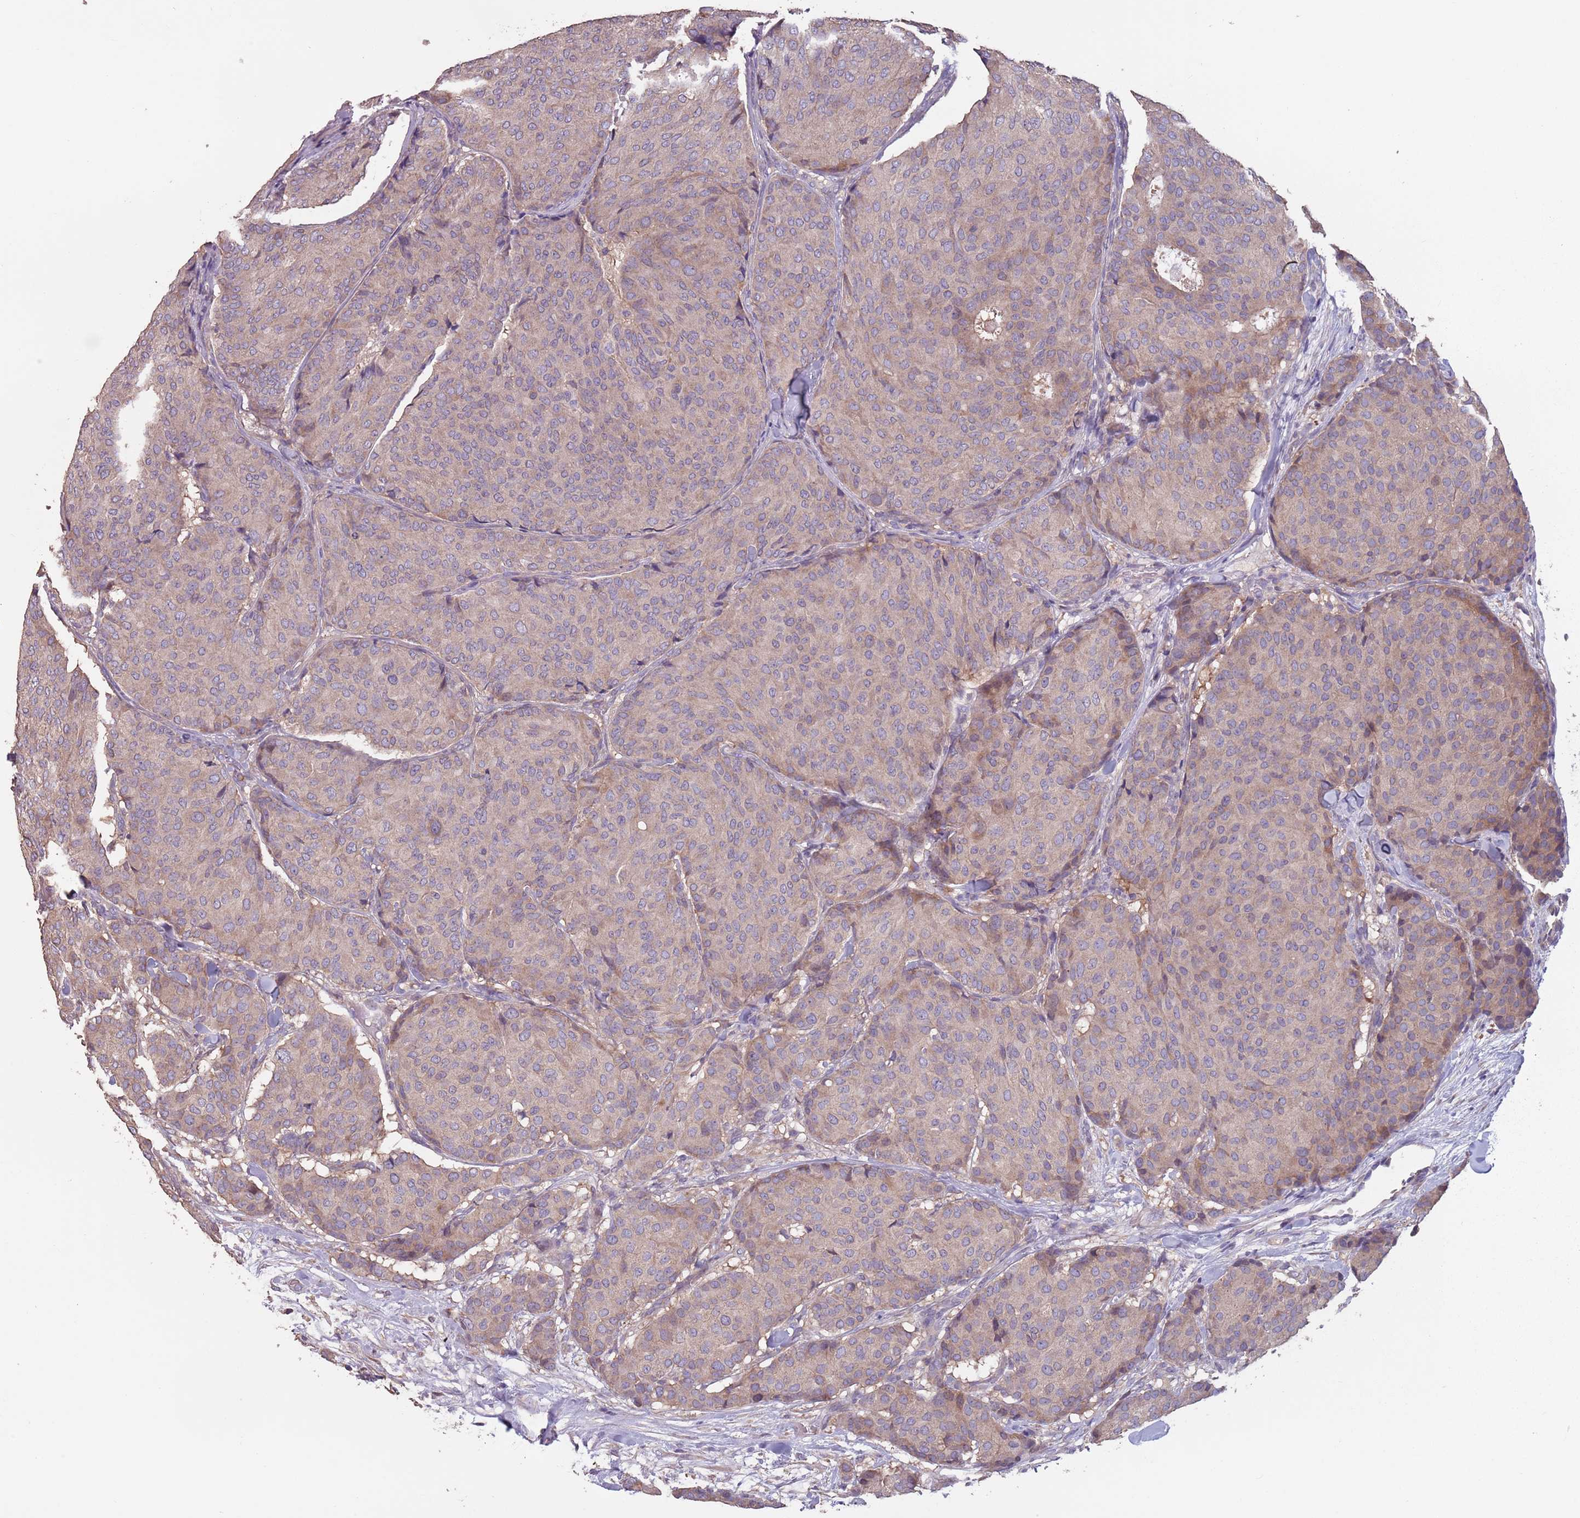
{"staining": {"intensity": "weak", "quantity": "25%-75%", "location": "cytoplasmic/membranous"}, "tissue": "breast cancer", "cell_type": "Tumor cells", "image_type": "cancer", "snomed": [{"axis": "morphology", "description": "Duct carcinoma"}, {"axis": "topography", "description": "Breast"}], "caption": "Immunohistochemical staining of breast cancer (intraductal carcinoma) displays low levels of weak cytoplasmic/membranous protein positivity in about 25%-75% of tumor cells. The protein of interest is stained brown, and the nuclei are stained in blue (DAB (3,3'-diaminobenzidine) IHC with brightfield microscopy, high magnification).", "gene": "MBD3L1", "patient": {"sex": "female", "age": 75}}